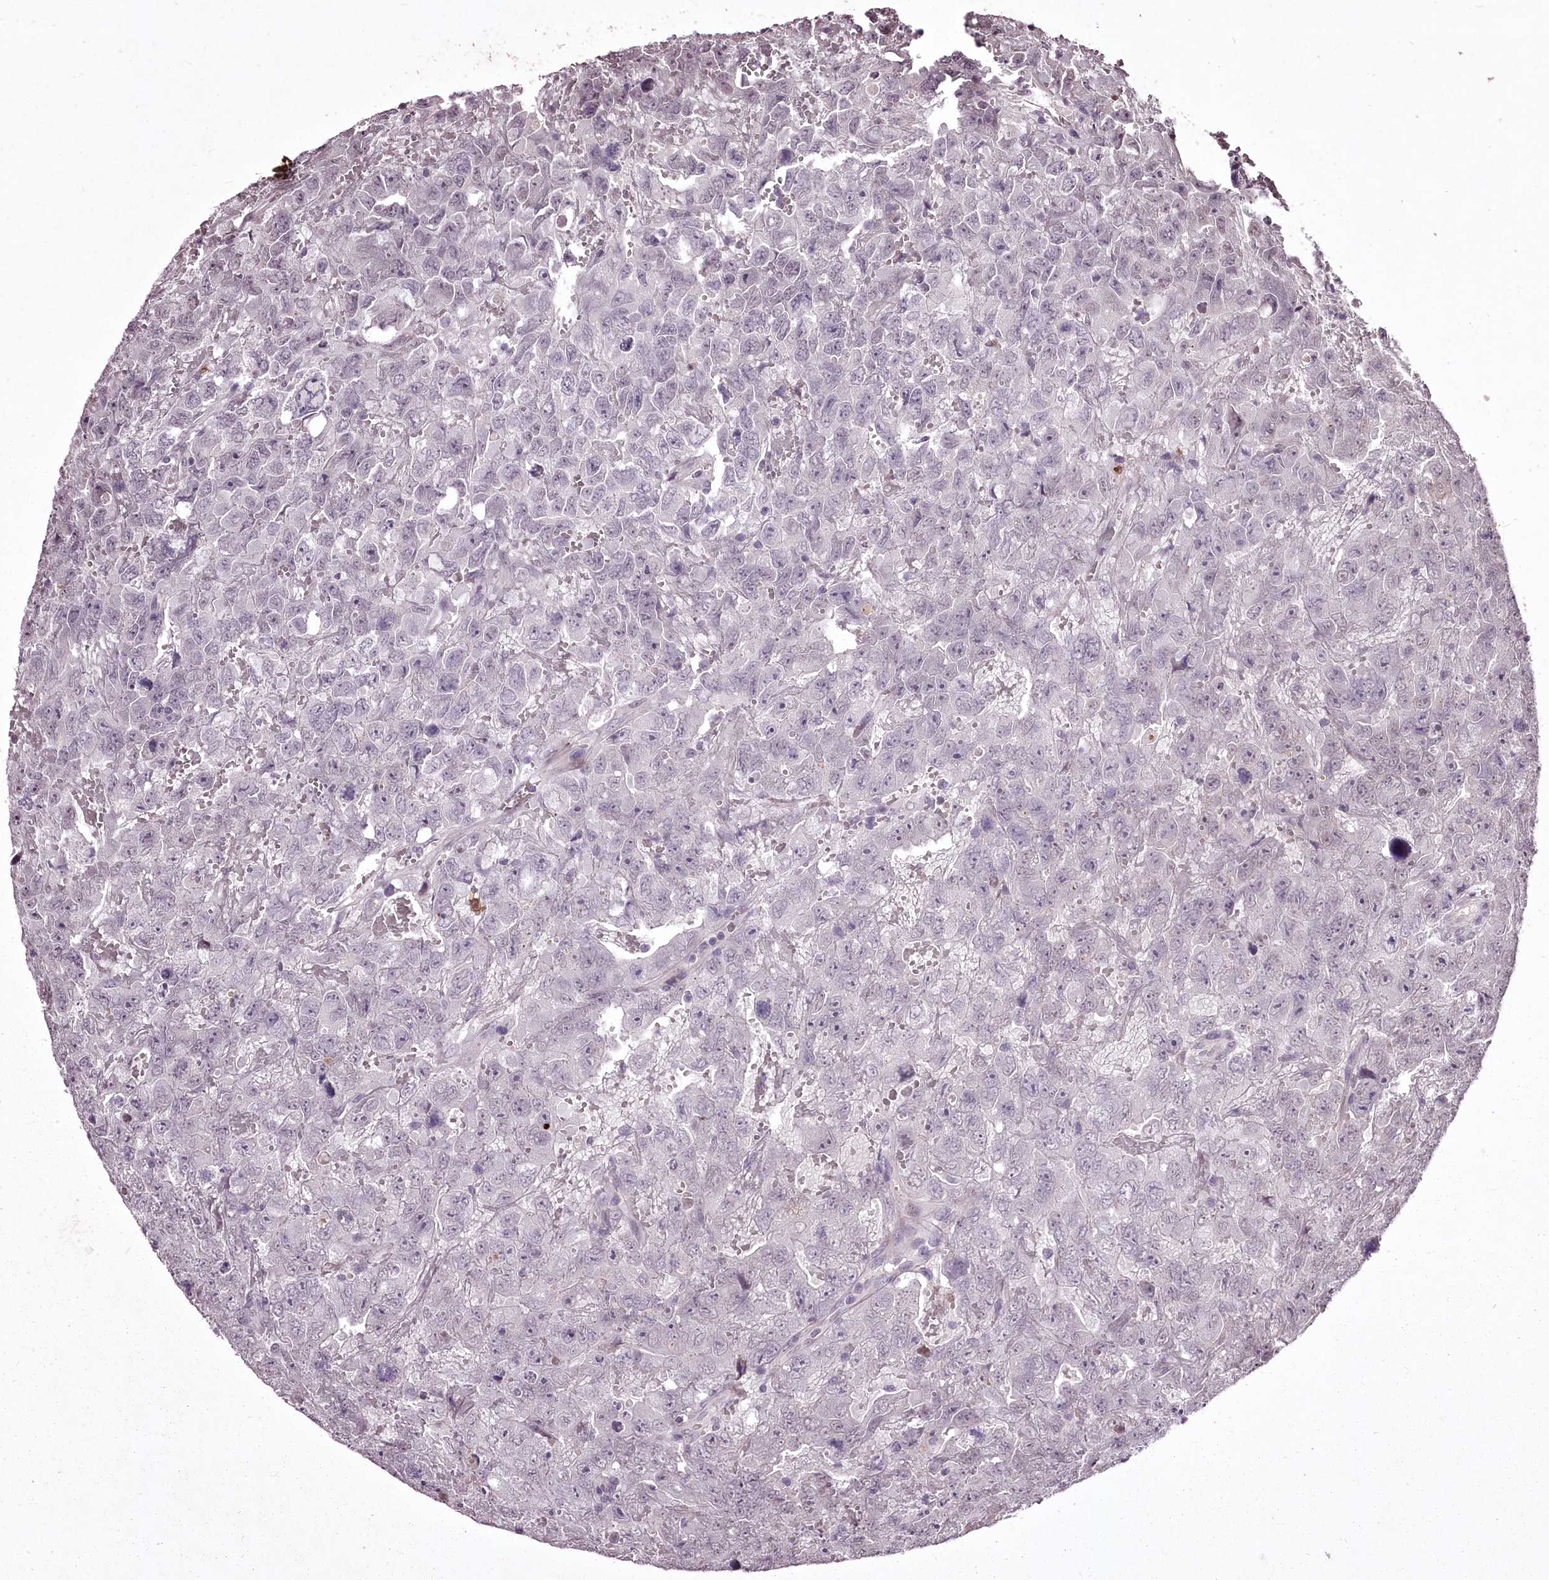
{"staining": {"intensity": "negative", "quantity": "none", "location": "none"}, "tissue": "testis cancer", "cell_type": "Tumor cells", "image_type": "cancer", "snomed": [{"axis": "morphology", "description": "Carcinoma, Embryonal, NOS"}, {"axis": "topography", "description": "Testis"}], "caption": "DAB immunohistochemical staining of human testis cancer demonstrates no significant positivity in tumor cells.", "gene": "ADRA1D", "patient": {"sex": "male", "age": 45}}